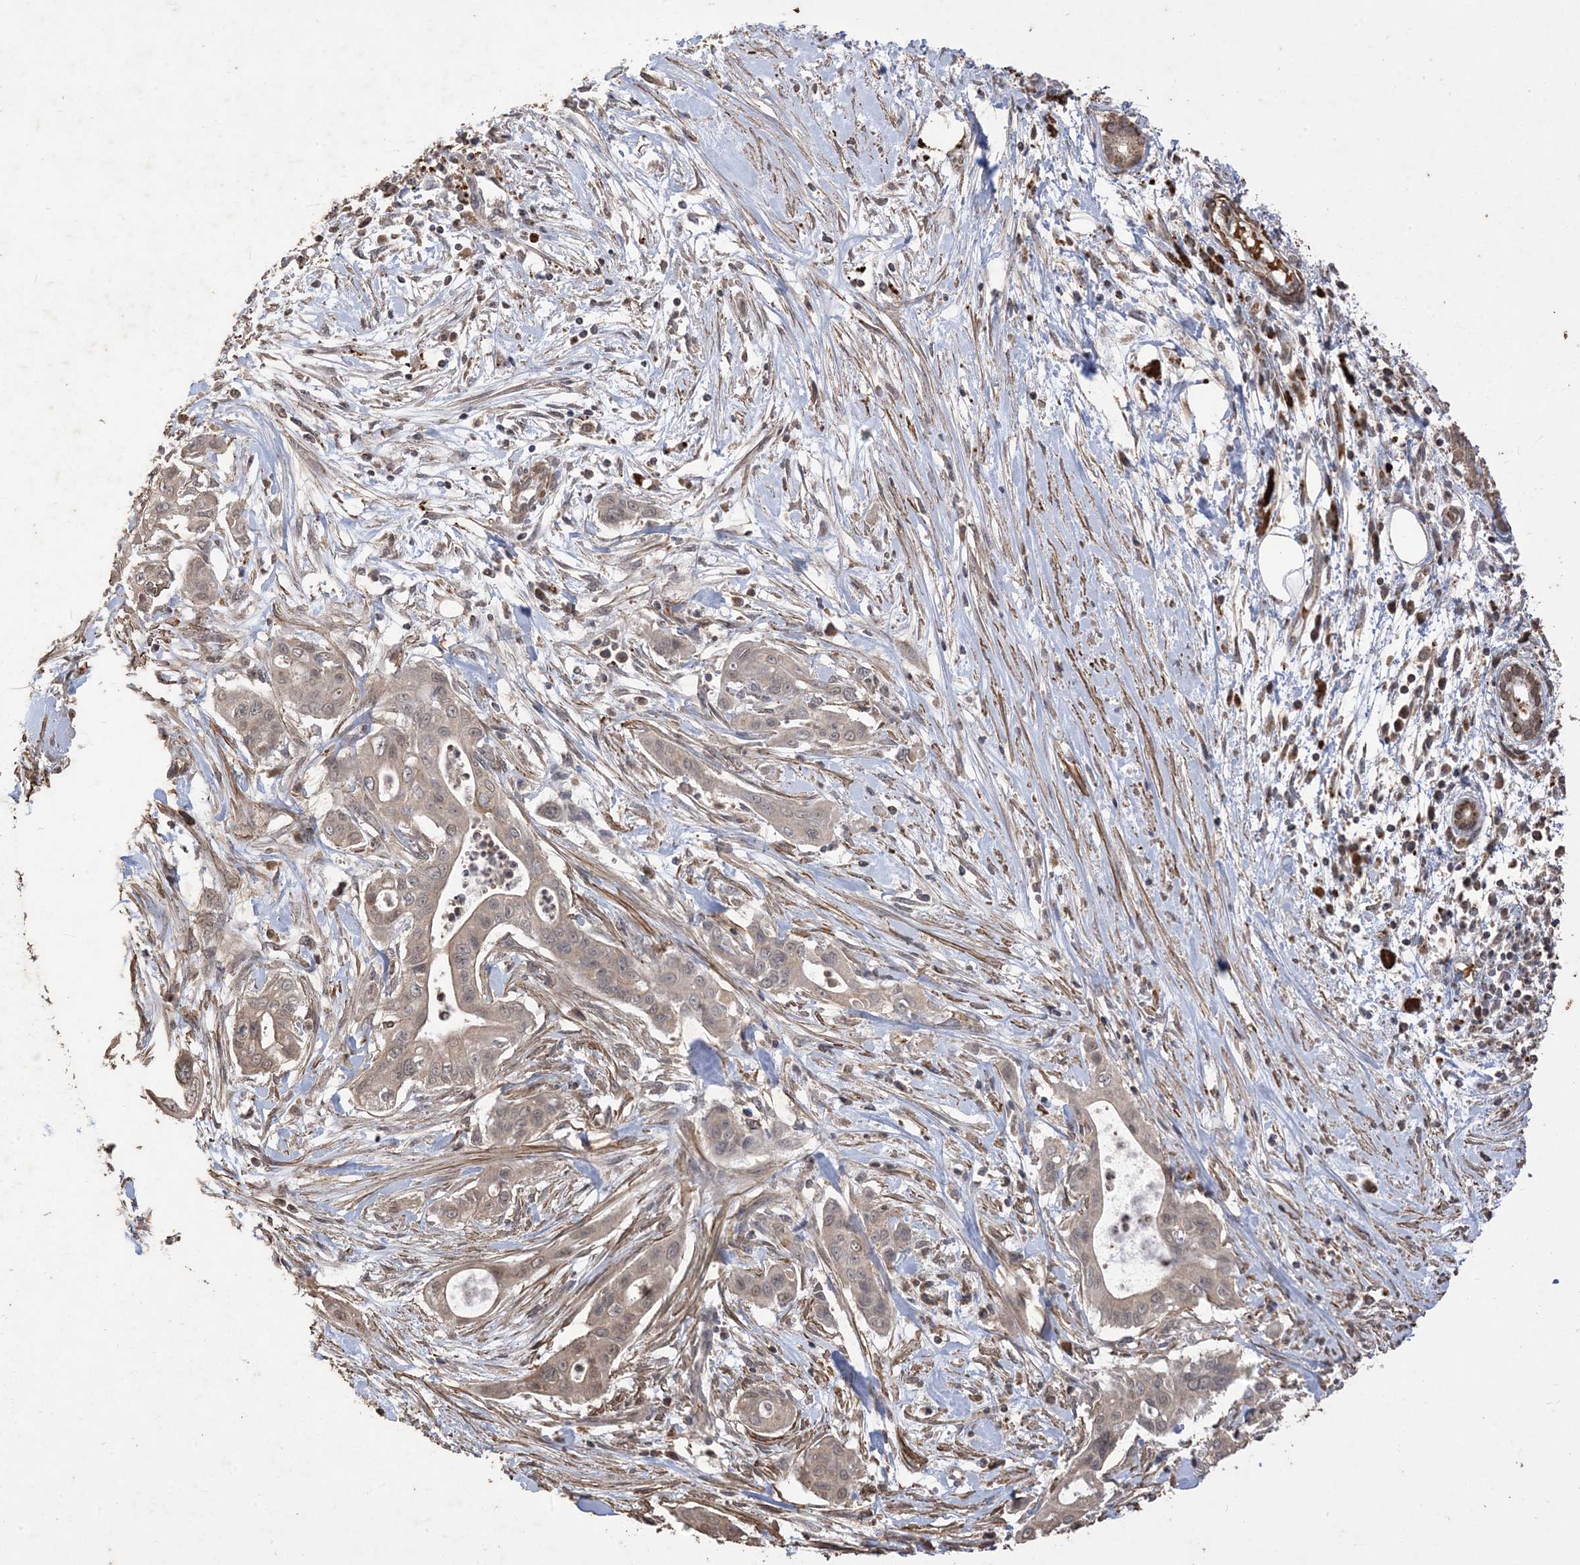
{"staining": {"intensity": "weak", "quantity": "25%-75%", "location": "cytoplasmic/membranous"}, "tissue": "pancreatic cancer", "cell_type": "Tumor cells", "image_type": "cancer", "snomed": [{"axis": "morphology", "description": "Adenocarcinoma, NOS"}, {"axis": "topography", "description": "Pancreas"}], "caption": "Immunohistochemistry (IHC) of human pancreatic cancer demonstrates low levels of weak cytoplasmic/membranous staining in about 25%-75% of tumor cells. (Stains: DAB (3,3'-diaminobenzidine) in brown, nuclei in blue, Microscopy: brightfield microscopy at high magnification).", "gene": "HPS4", "patient": {"sex": "male", "age": 58}}